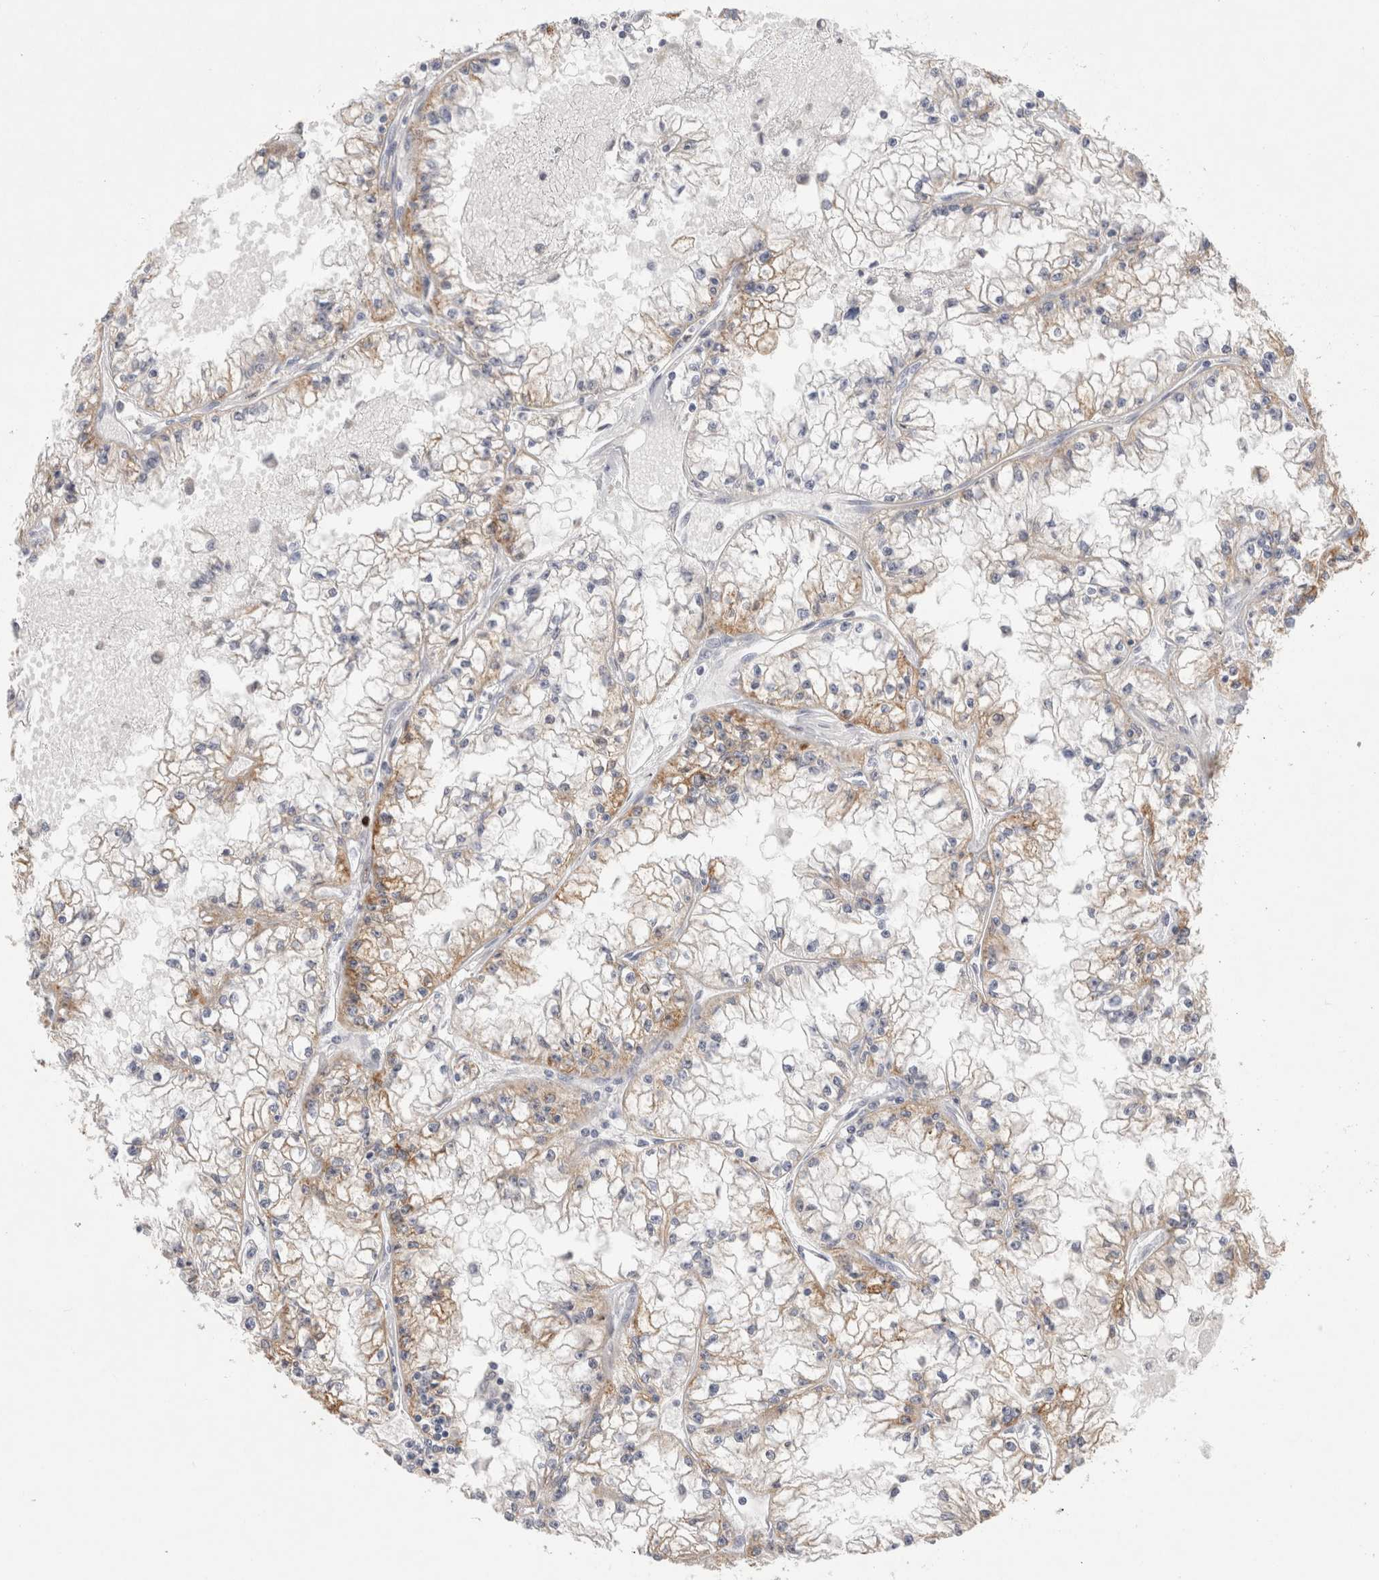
{"staining": {"intensity": "moderate", "quantity": "<25%", "location": "cytoplasmic/membranous"}, "tissue": "renal cancer", "cell_type": "Tumor cells", "image_type": "cancer", "snomed": [{"axis": "morphology", "description": "Adenocarcinoma, NOS"}, {"axis": "topography", "description": "Kidney"}], "caption": "Immunohistochemistry (IHC) (DAB (3,3'-diaminobenzidine)) staining of human renal cancer displays moderate cytoplasmic/membranous protein expression in approximately <25% of tumor cells.", "gene": "AGMAT", "patient": {"sex": "male", "age": 56}}